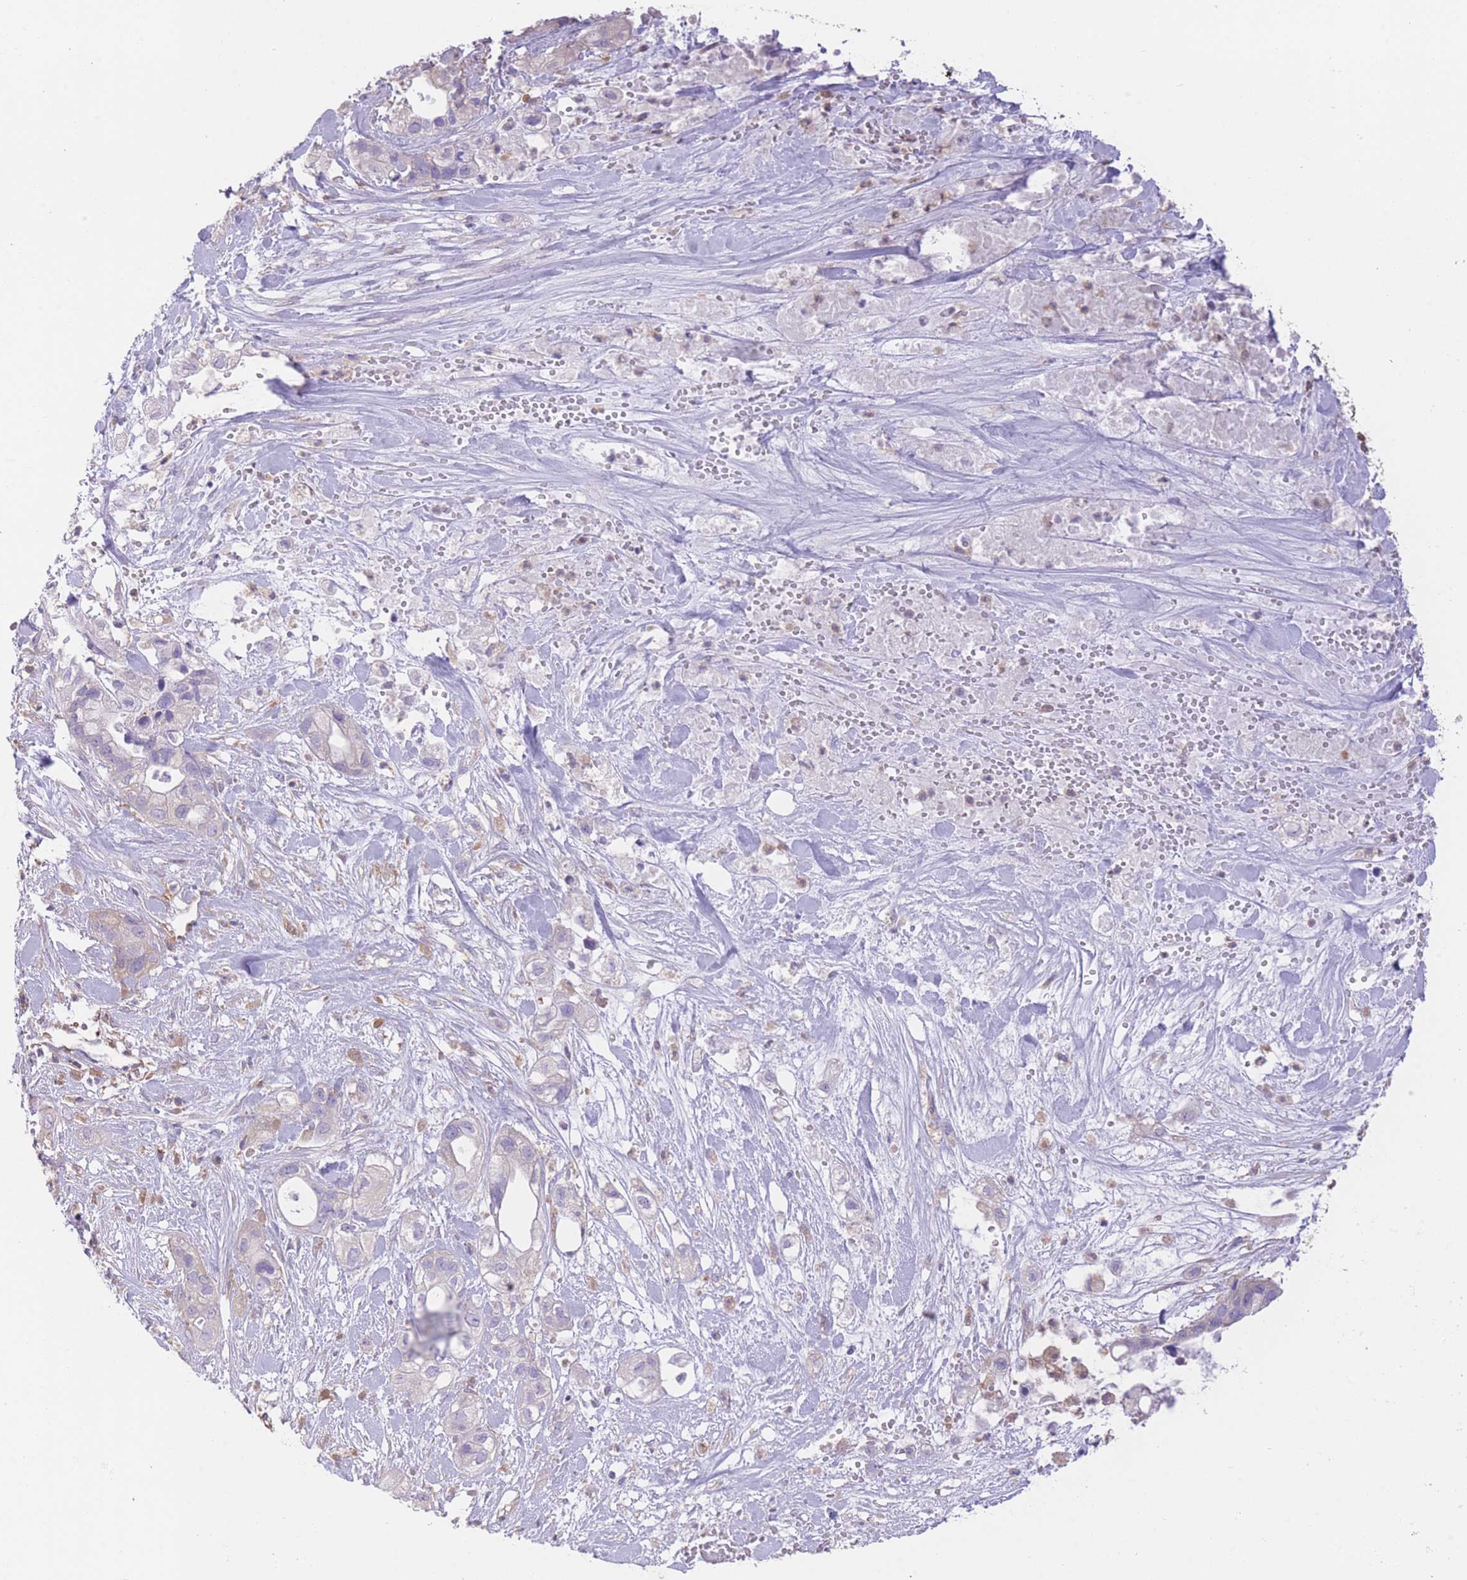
{"staining": {"intensity": "negative", "quantity": "none", "location": "none"}, "tissue": "pancreatic cancer", "cell_type": "Tumor cells", "image_type": "cancer", "snomed": [{"axis": "morphology", "description": "Adenocarcinoma, NOS"}, {"axis": "topography", "description": "Pancreas"}], "caption": "The immunohistochemistry (IHC) image has no significant positivity in tumor cells of pancreatic cancer tissue. (IHC, brightfield microscopy, high magnification).", "gene": "PRKAR1A", "patient": {"sex": "male", "age": 44}}